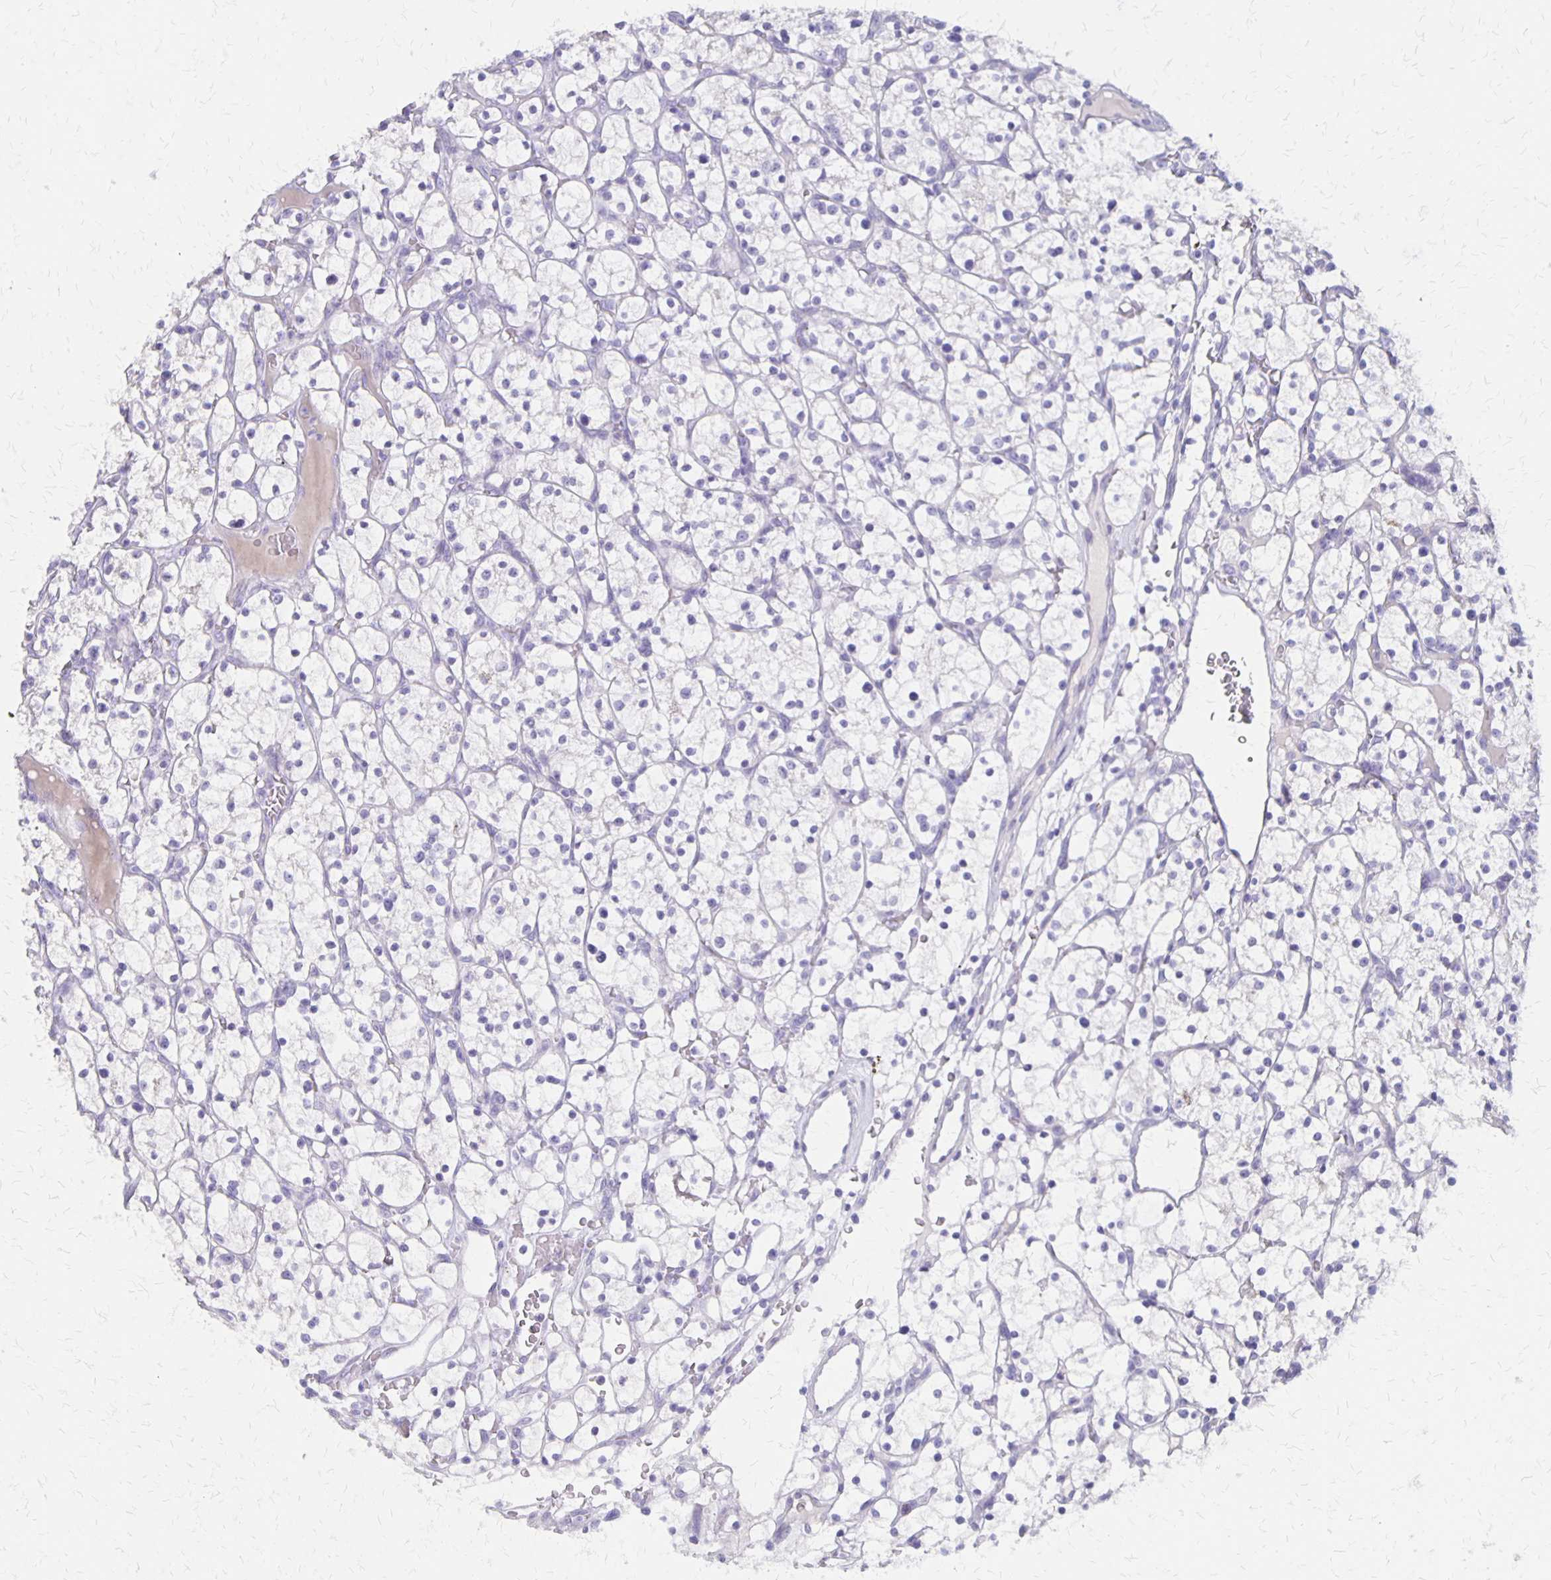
{"staining": {"intensity": "negative", "quantity": "none", "location": "none"}, "tissue": "renal cancer", "cell_type": "Tumor cells", "image_type": "cancer", "snomed": [{"axis": "morphology", "description": "Adenocarcinoma, NOS"}, {"axis": "topography", "description": "Kidney"}], "caption": "A micrograph of human adenocarcinoma (renal) is negative for staining in tumor cells. The staining is performed using DAB brown chromogen with nuclei counter-stained in using hematoxylin.", "gene": "SEPTIN5", "patient": {"sex": "female", "age": 64}}